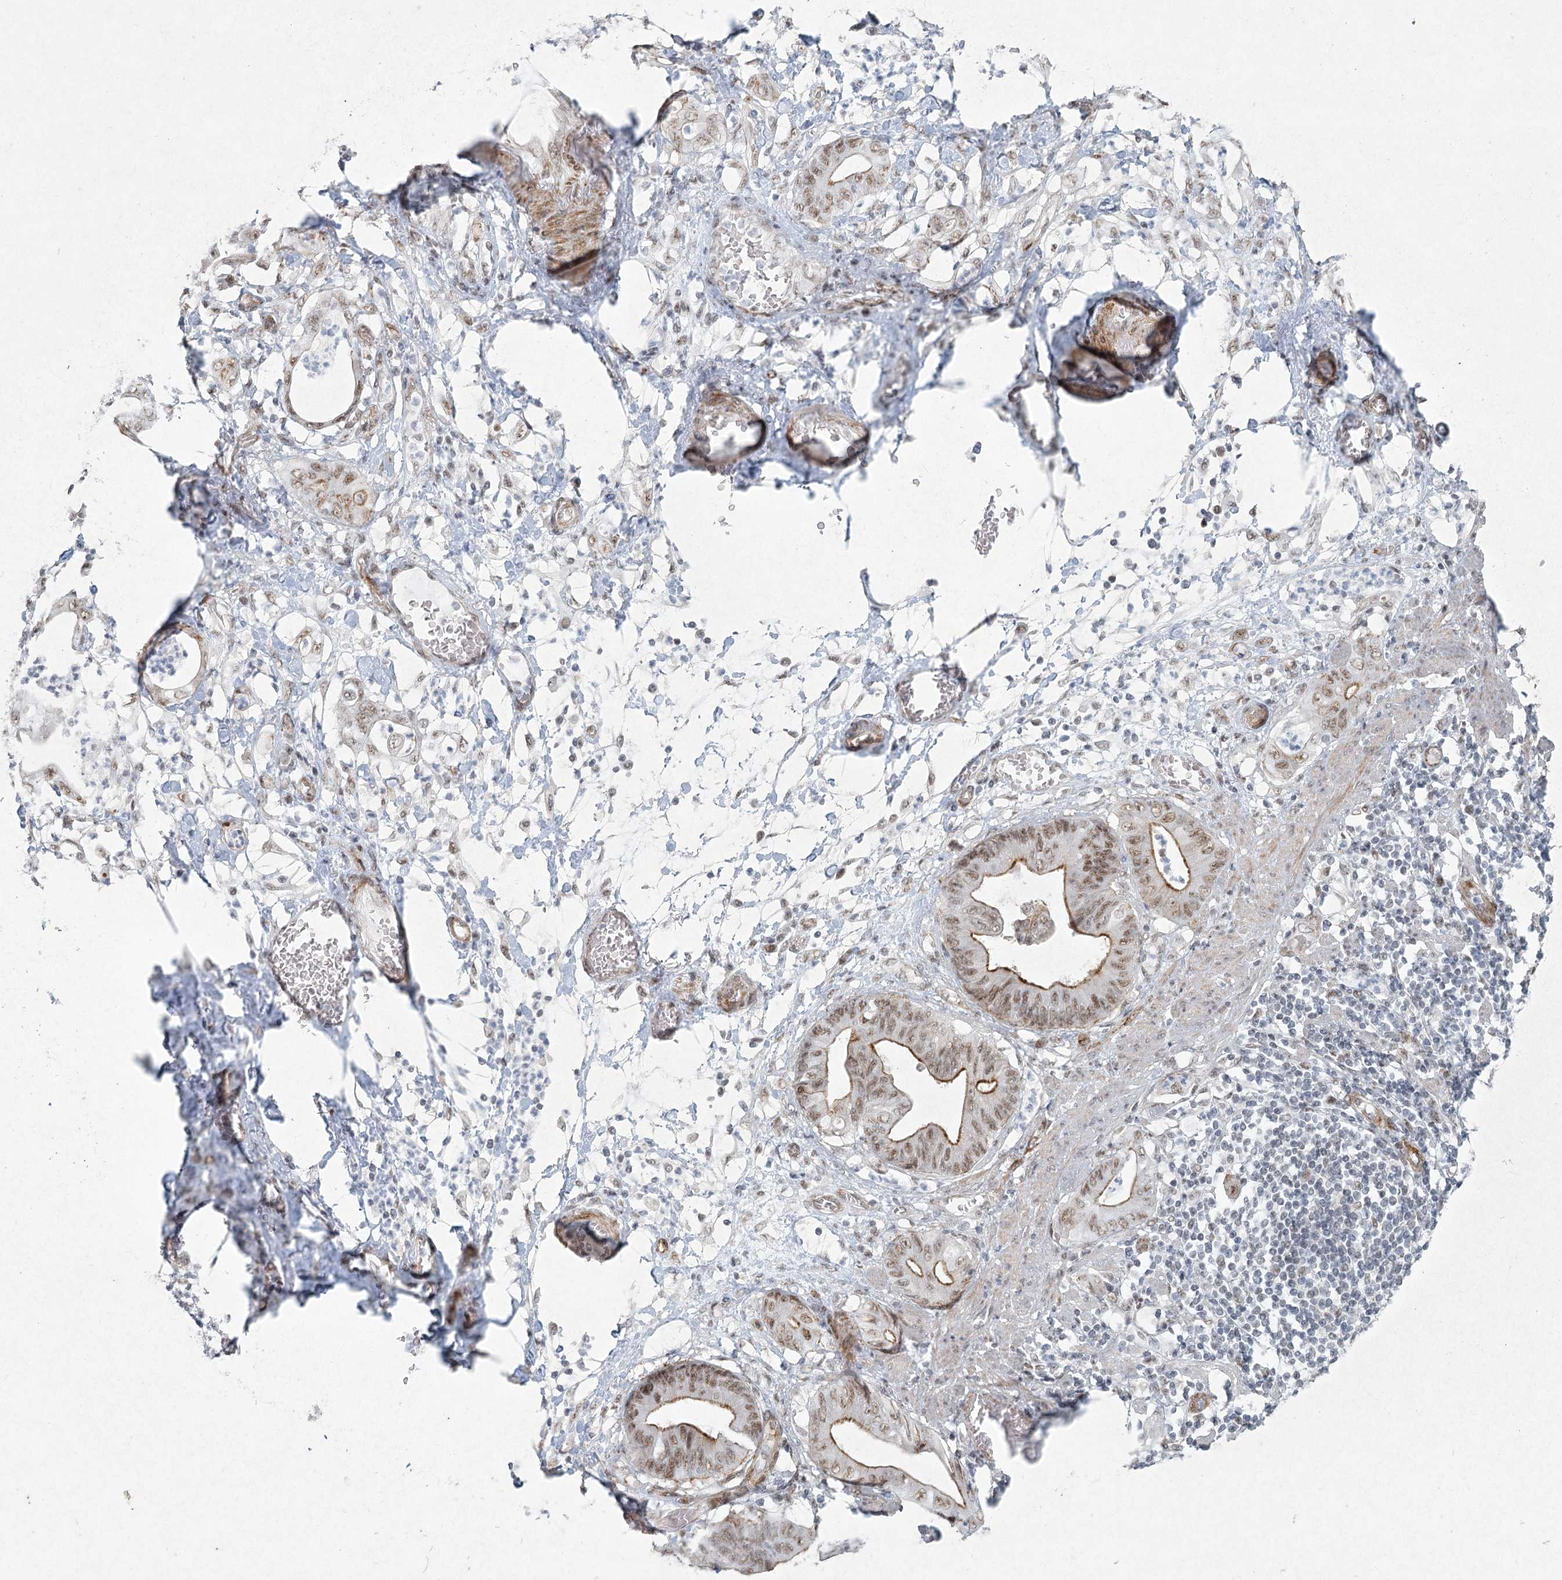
{"staining": {"intensity": "moderate", "quantity": ">75%", "location": "cytoplasmic/membranous,nuclear"}, "tissue": "stomach cancer", "cell_type": "Tumor cells", "image_type": "cancer", "snomed": [{"axis": "morphology", "description": "Adenocarcinoma, NOS"}, {"axis": "topography", "description": "Stomach"}], "caption": "Stomach adenocarcinoma tissue reveals moderate cytoplasmic/membranous and nuclear positivity in approximately >75% of tumor cells The staining was performed using DAB, with brown indicating positive protein expression. Nuclei are stained blue with hematoxylin.", "gene": "U2SURP", "patient": {"sex": "female", "age": 73}}